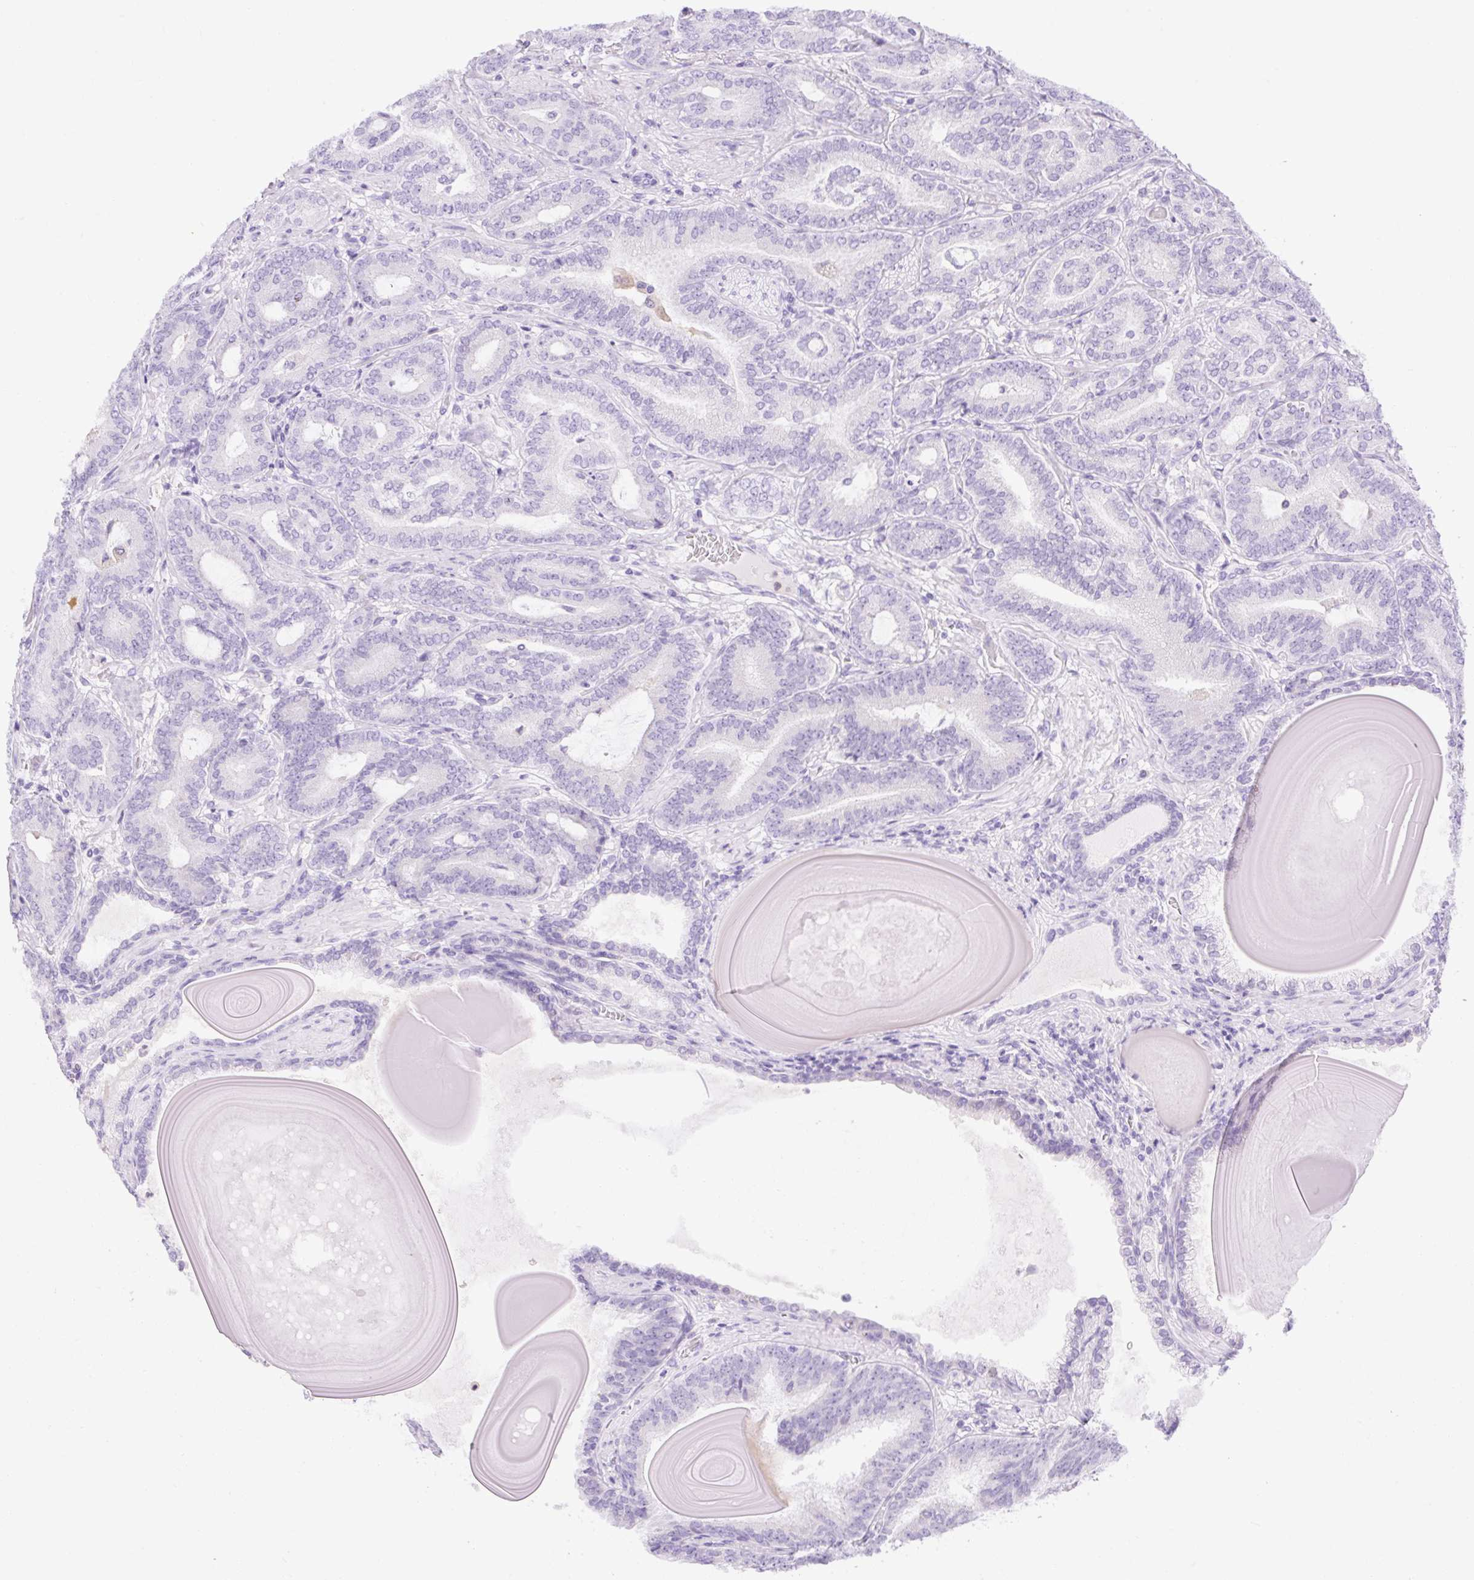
{"staining": {"intensity": "negative", "quantity": "none", "location": "none"}, "tissue": "prostate cancer", "cell_type": "Tumor cells", "image_type": "cancer", "snomed": [{"axis": "morphology", "description": "Adenocarcinoma, High grade"}, {"axis": "topography", "description": "Prostate"}], "caption": "DAB (3,3'-diaminobenzidine) immunohistochemical staining of adenocarcinoma (high-grade) (prostate) displays no significant staining in tumor cells.", "gene": "SLC25A40", "patient": {"sex": "male", "age": 62}}